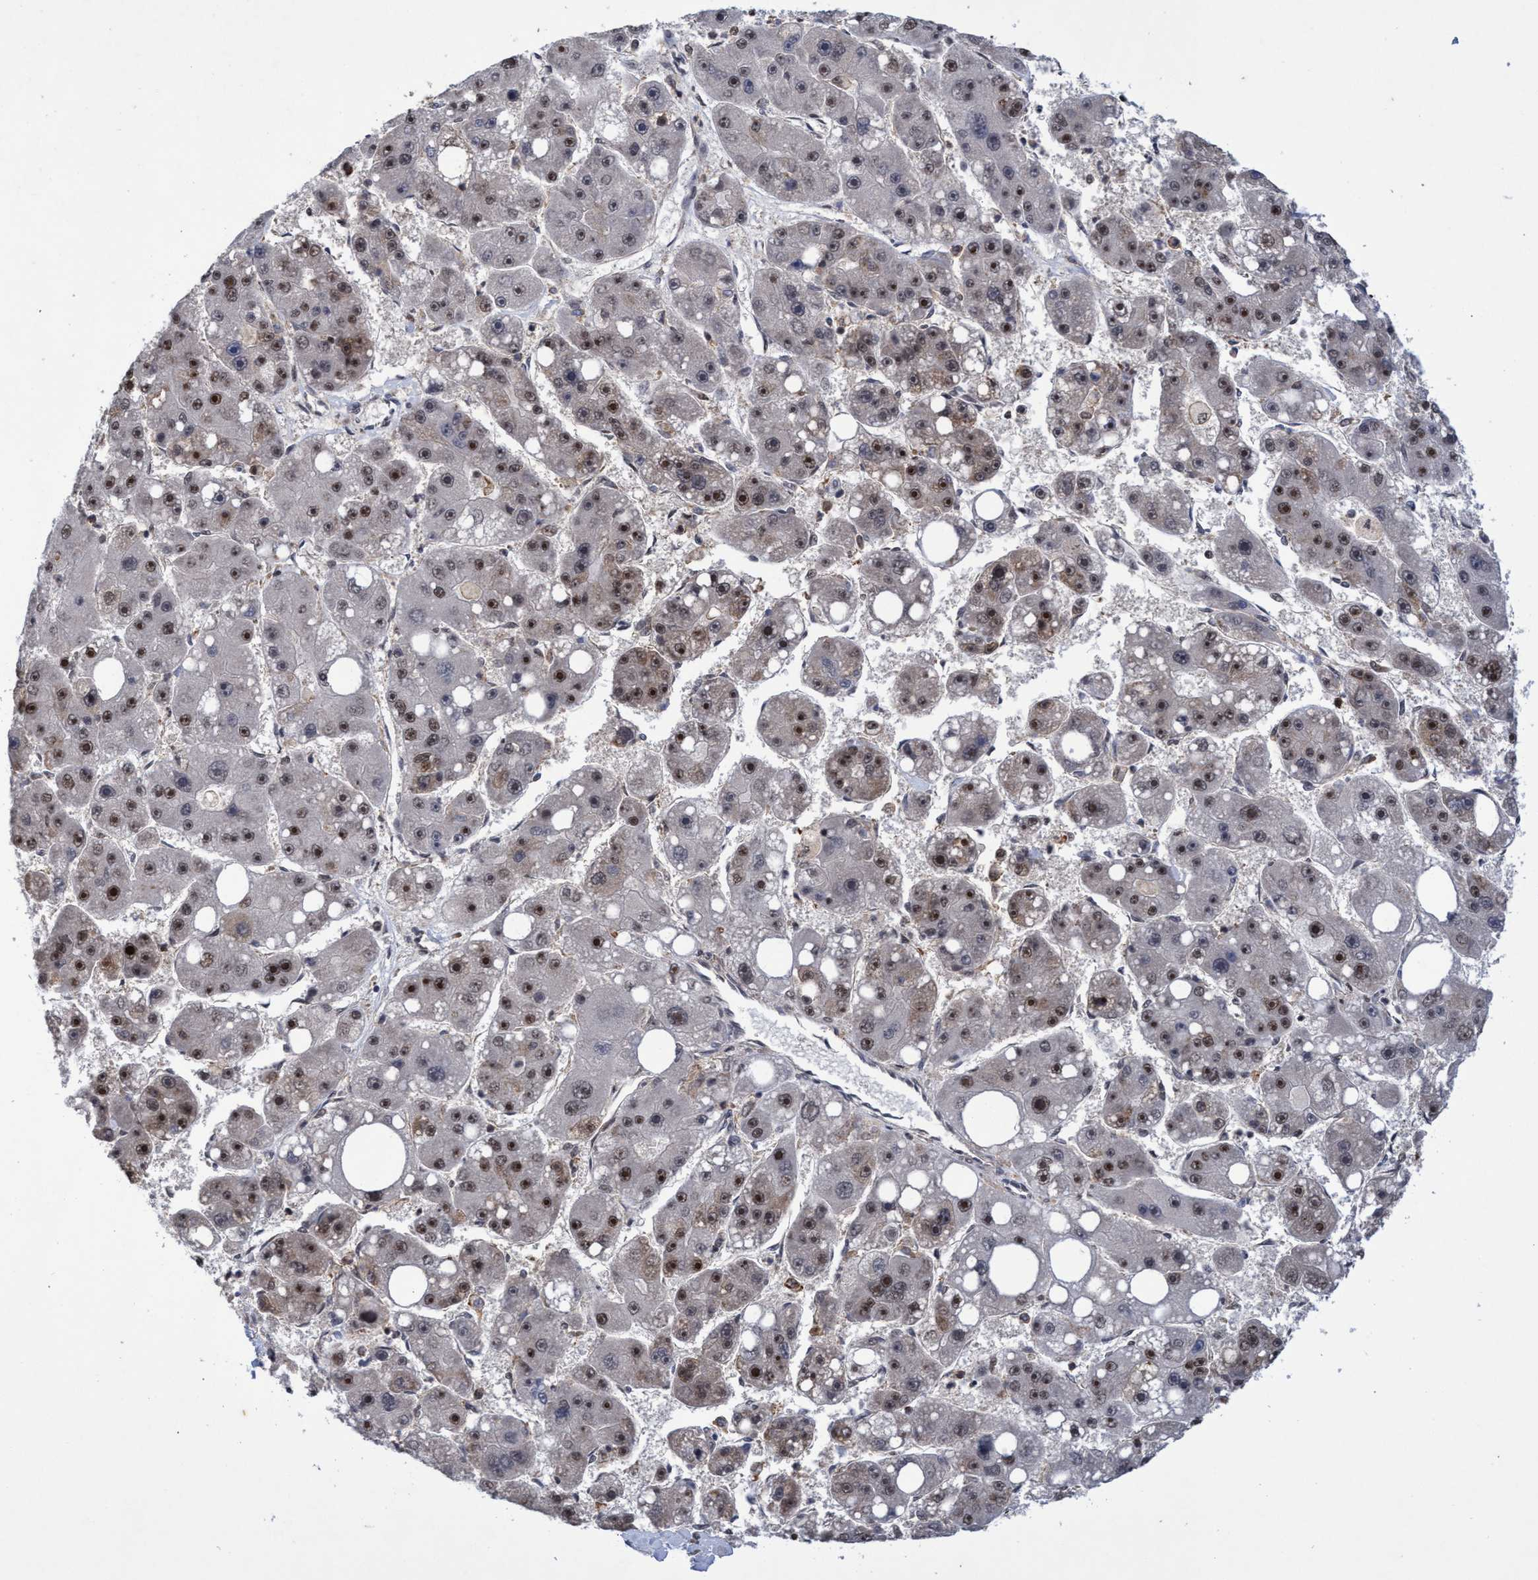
{"staining": {"intensity": "strong", "quantity": ">75%", "location": "nuclear"}, "tissue": "liver cancer", "cell_type": "Tumor cells", "image_type": "cancer", "snomed": [{"axis": "morphology", "description": "Carcinoma, Hepatocellular, NOS"}, {"axis": "topography", "description": "Liver"}], "caption": "Human liver hepatocellular carcinoma stained for a protein (brown) displays strong nuclear positive positivity in approximately >75% of tumor cells.", "gene": "GTF2F1", "patient": {"sex": "female", "age": 61}}